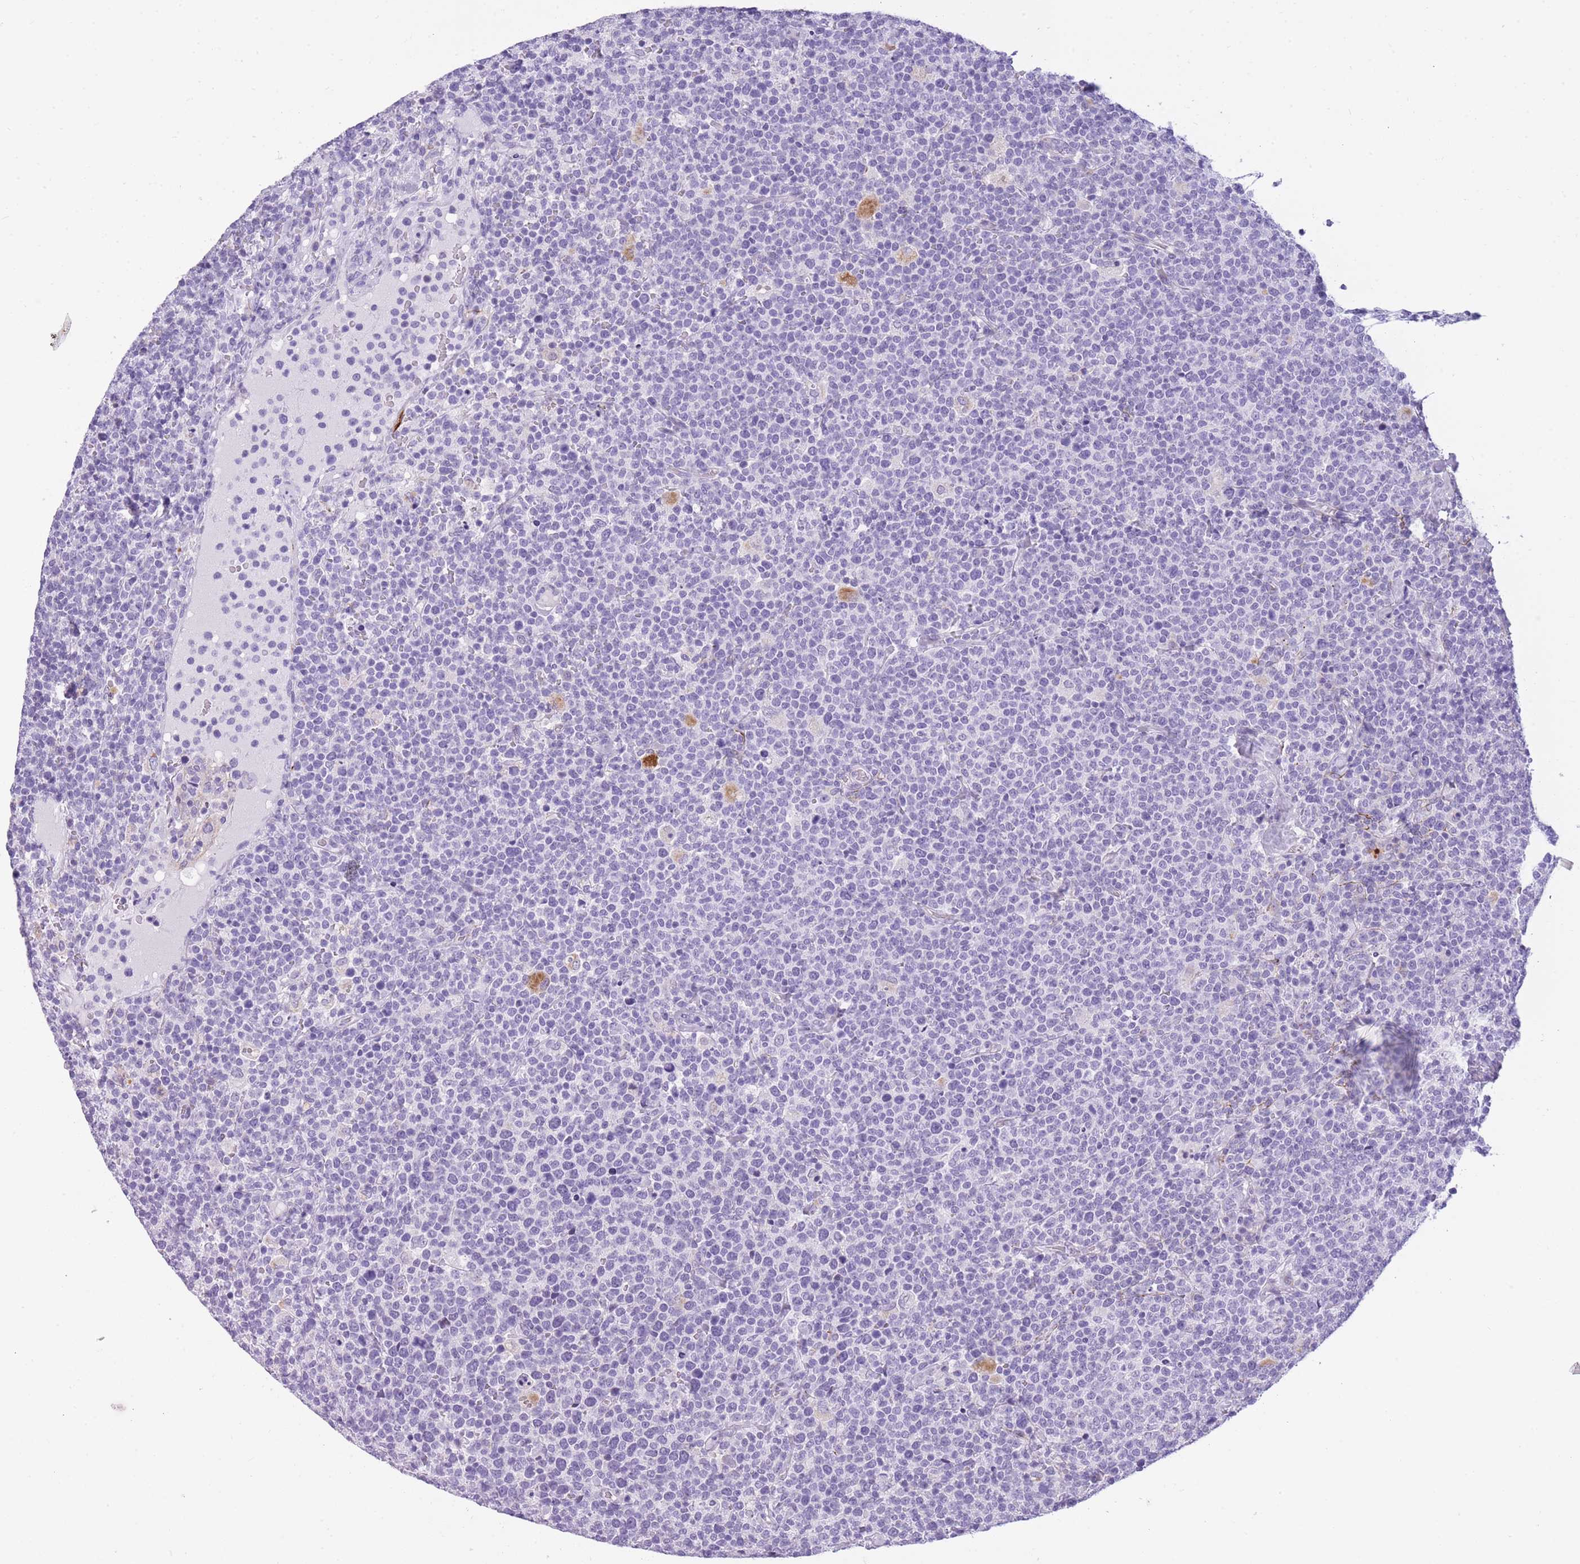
{"staining": {"intensity": "negative", "quantity": "none", "location": "none"}, "tissue": "lymphoma", "cell_type": "Tumor cells", "image_type": "cancer", "snomed": [{"axis": "morphology", "description": "Malignant lymphoma, non-Hodgkin's type, High grade"}, {"axis": "topography", "description": "Lymph node"}], "caption": "The photomicrograph displays no significant staining in tumor cells of lymphoma.", "gene": "RADX", "patient": {"sex": "male", "age": 61}}